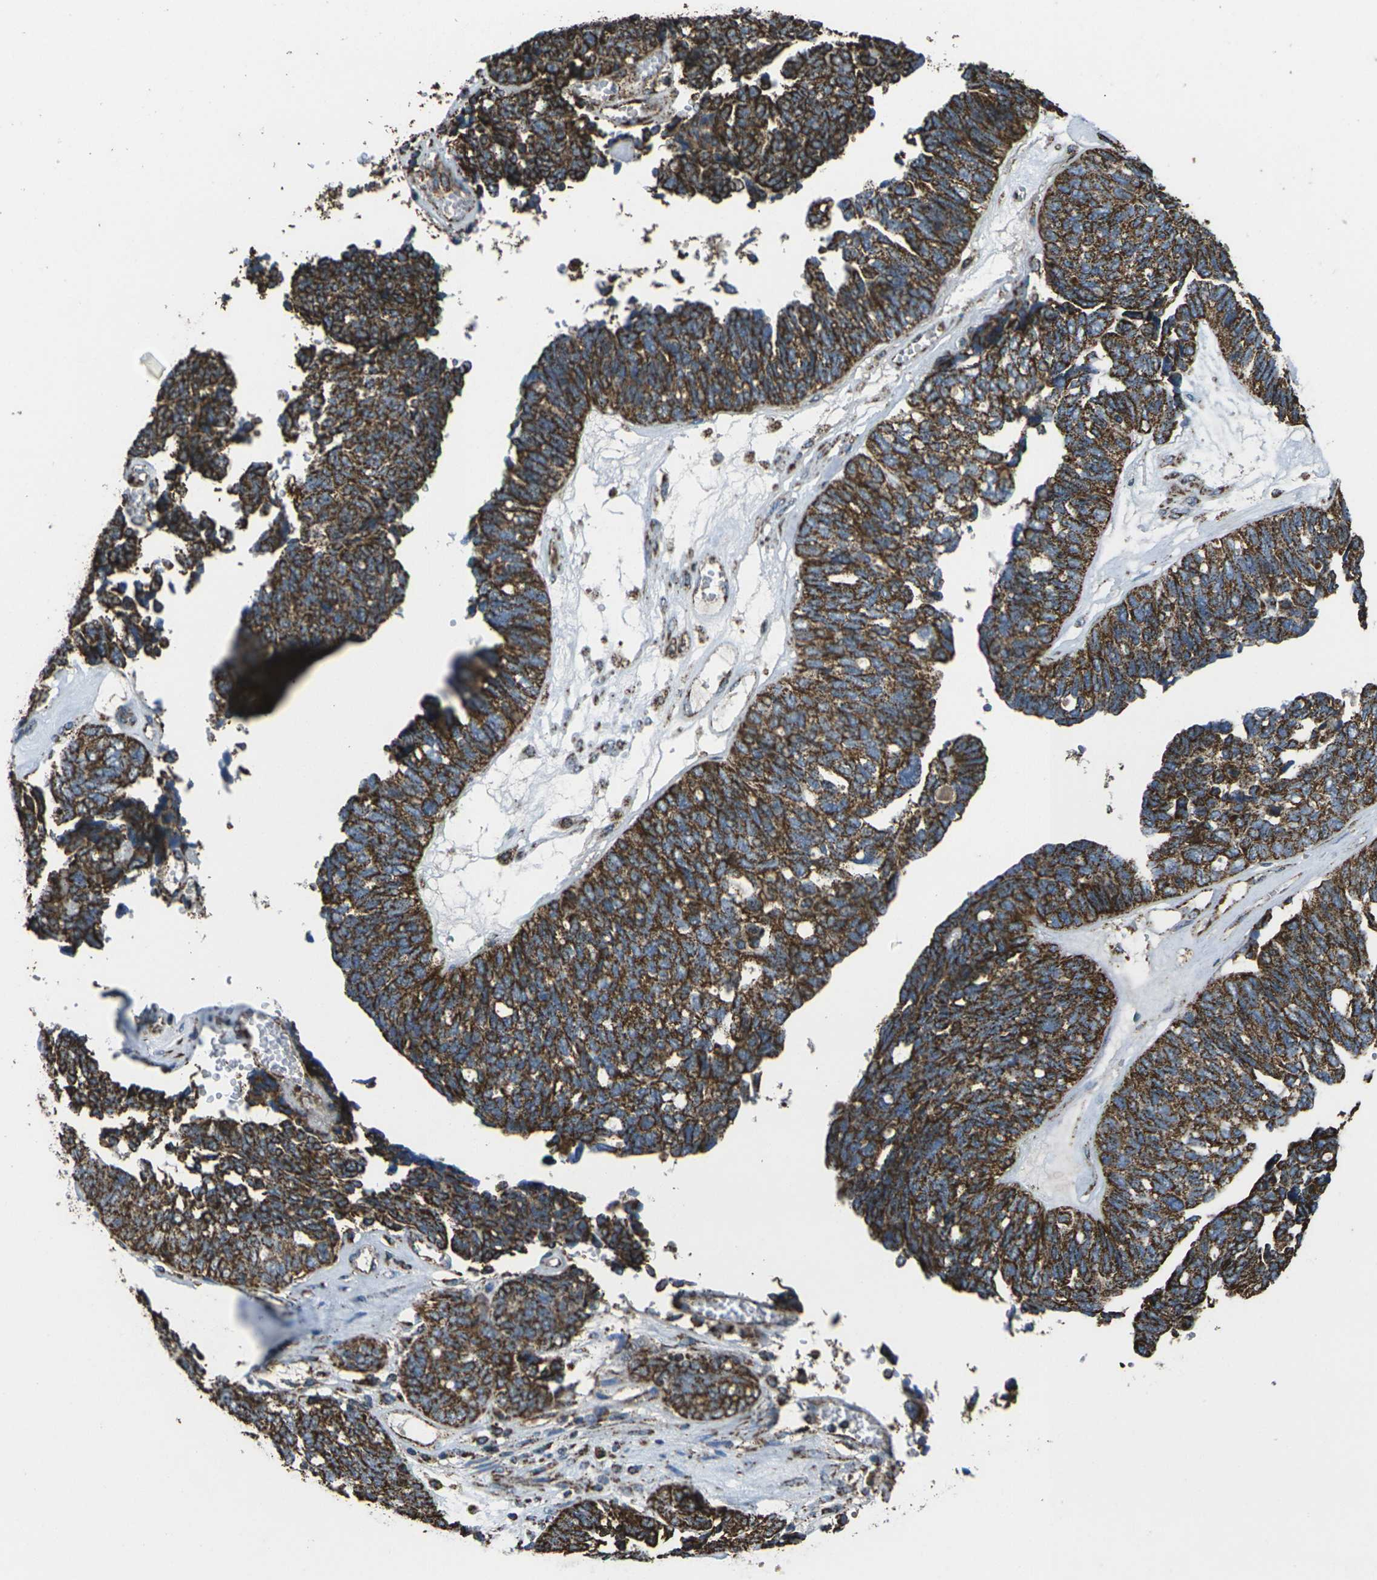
{"staining": {"intensity": "strong", "quantity": ">75%", "location": "cytoplasmic/membranous"}, "tissue": "ovarian cancer", "cell_type": "Tumor cells", "image_type": "cancer", "snomed": [{"axis": "morphology", "description": "Cystadenocarcinoma, serous, NOS"}, {"axis": "topography", "description": "Ovary"}], "caption": "The histopathology image displays staining of ovarian cancer, revealing strong cytoplasmic/membranous protein positivity (brown color) within tumor cells. (DAB = brown stain, brightfield microscopy at high magnification).", "gene": "KLHL5", "patient": {"sex": "female", "age": 79}}